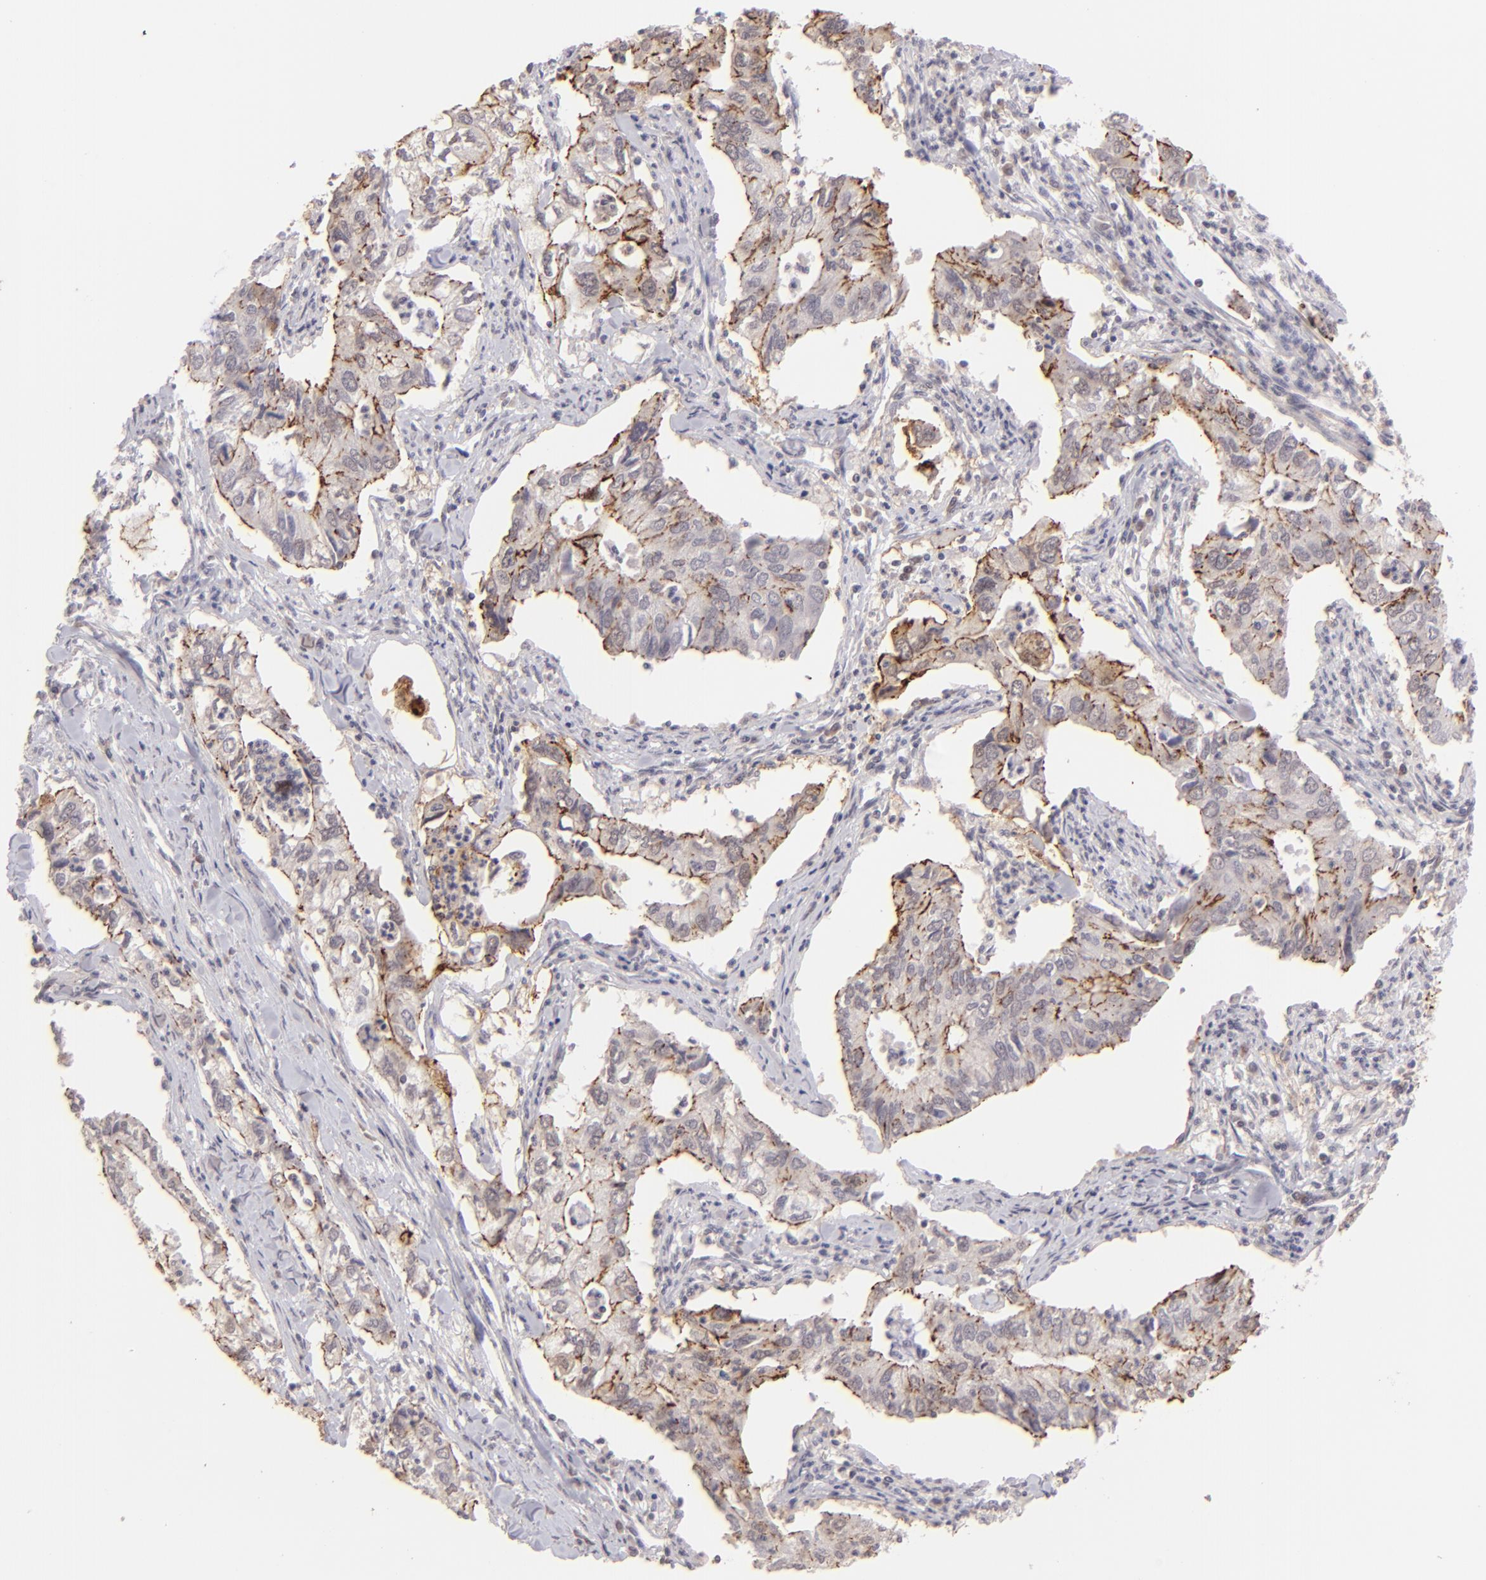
{"staining": {"intensity": "moderate", "quantity": ">75%", "location": "cytoplasmic/membranous"}, "tissue": "lung cancer", "cell_type": "Tumor cells", "image_type": "cancer", "snomed": [{"axis": "morphology", "description": "Adenocarcinoma, NOS"}, {"axis": "topography", "description": "Lung"}], "caption": "Lung cancer (adenocarcinoma) stained for a protein (brown) exhibits moderate cytoplasmic/membranous positive staining in approximately >75% of tumor cells.", "gene": "CLDN1", "patient": {"sex": "male", "age": 48}}